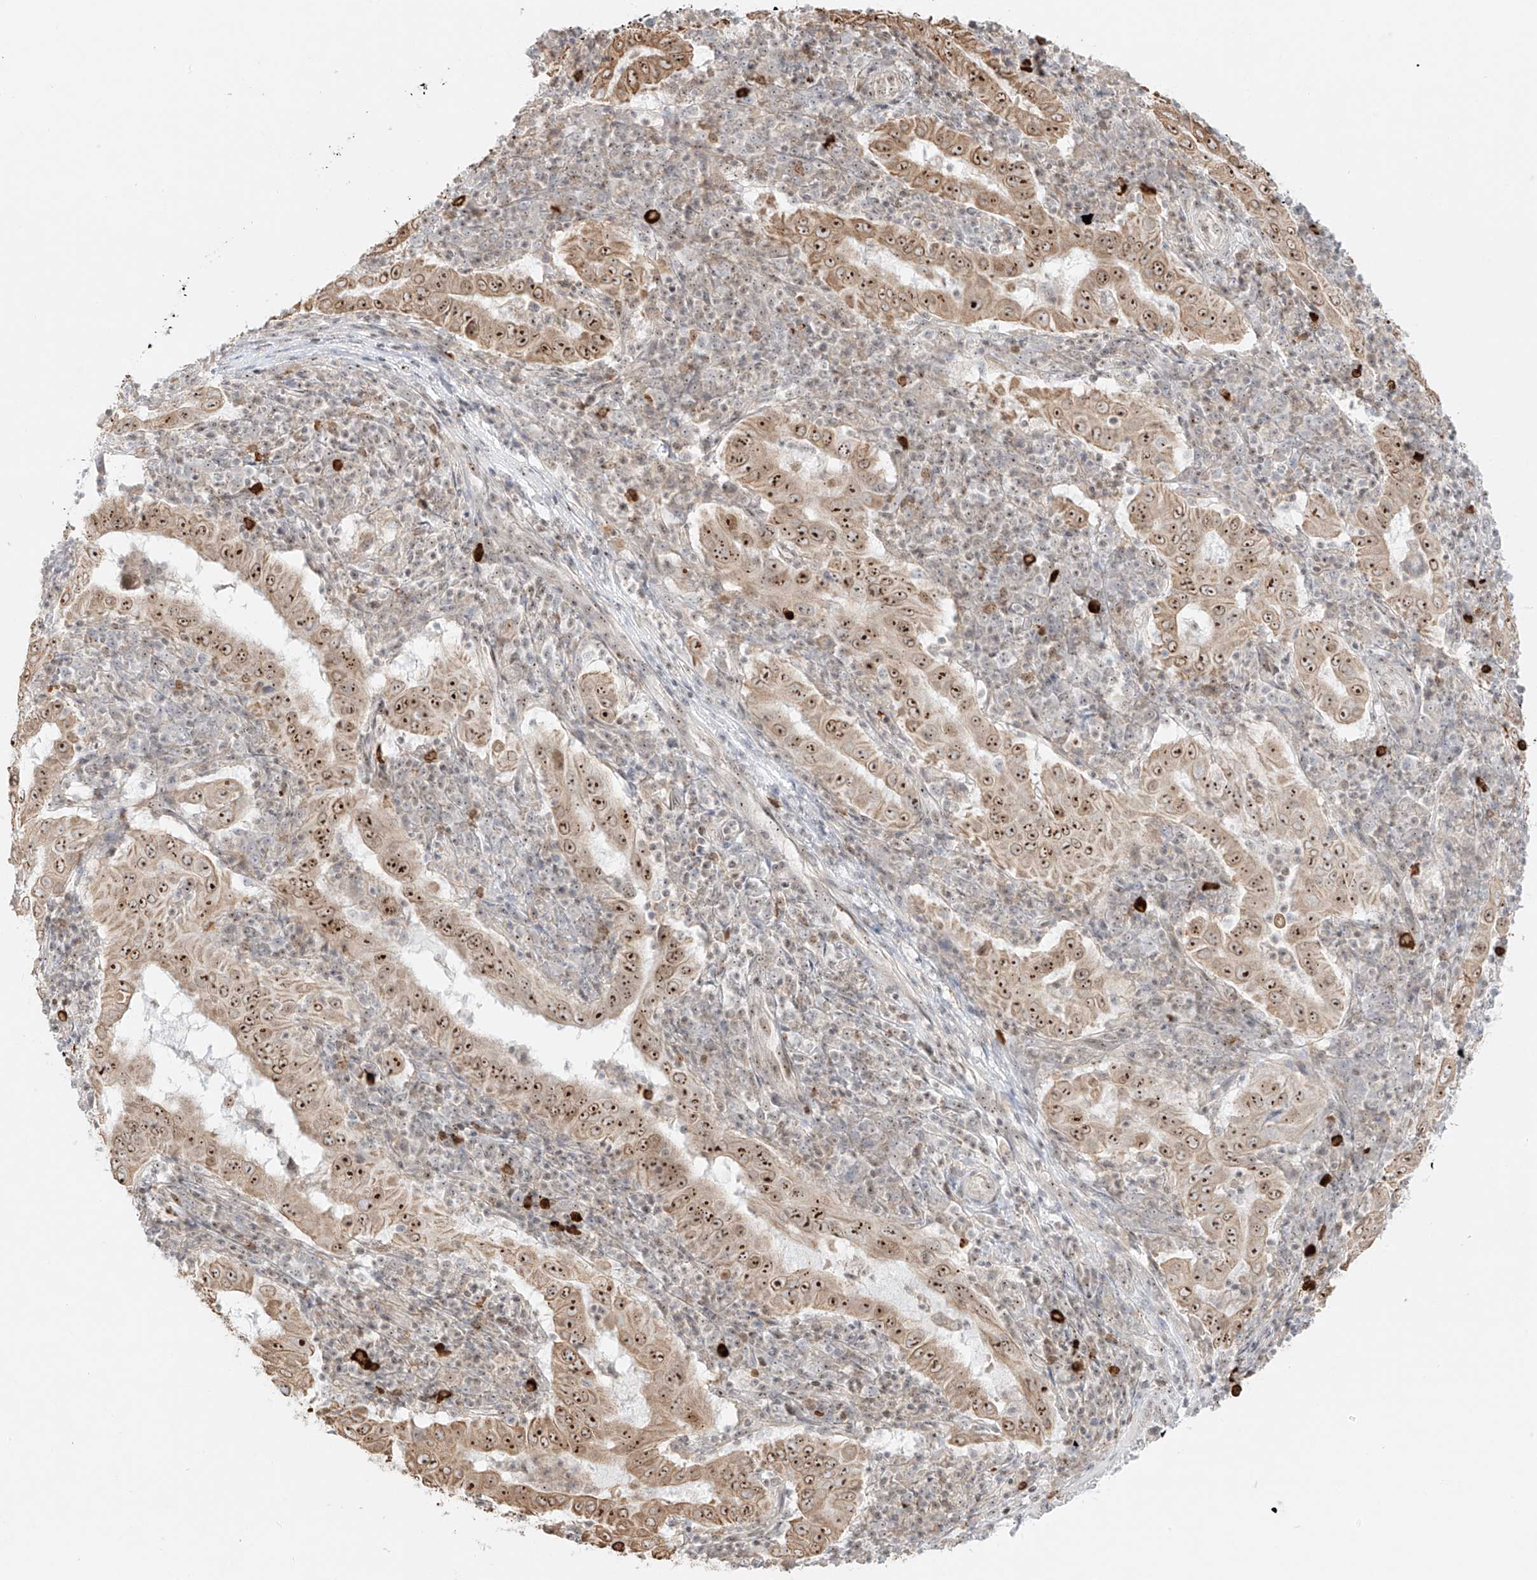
{"staining": {"intensity": "strong", "quantity": ">75%", "location": "cytoplasmic/membranous,nuclear"}, "tissue": "pancreatic cancer", "cell_type": "Tumor cells", "image_type": "cancer", "snomed": [{"axis": "morphology", "description": "Adenocarcinoma, NOS"}, {"axis": "topography", "description": "Pancreas"}], "caption": "A histopathology image showing strong cytoplasmic/membranous and nuclear expression in approximately >75% of tumor cells in adenocarcinoma (pancreatic), as visualized by brown immunohistochemical staining.", "gene": "ZNF512", "patient": {"sex": "male", "age": 63}}